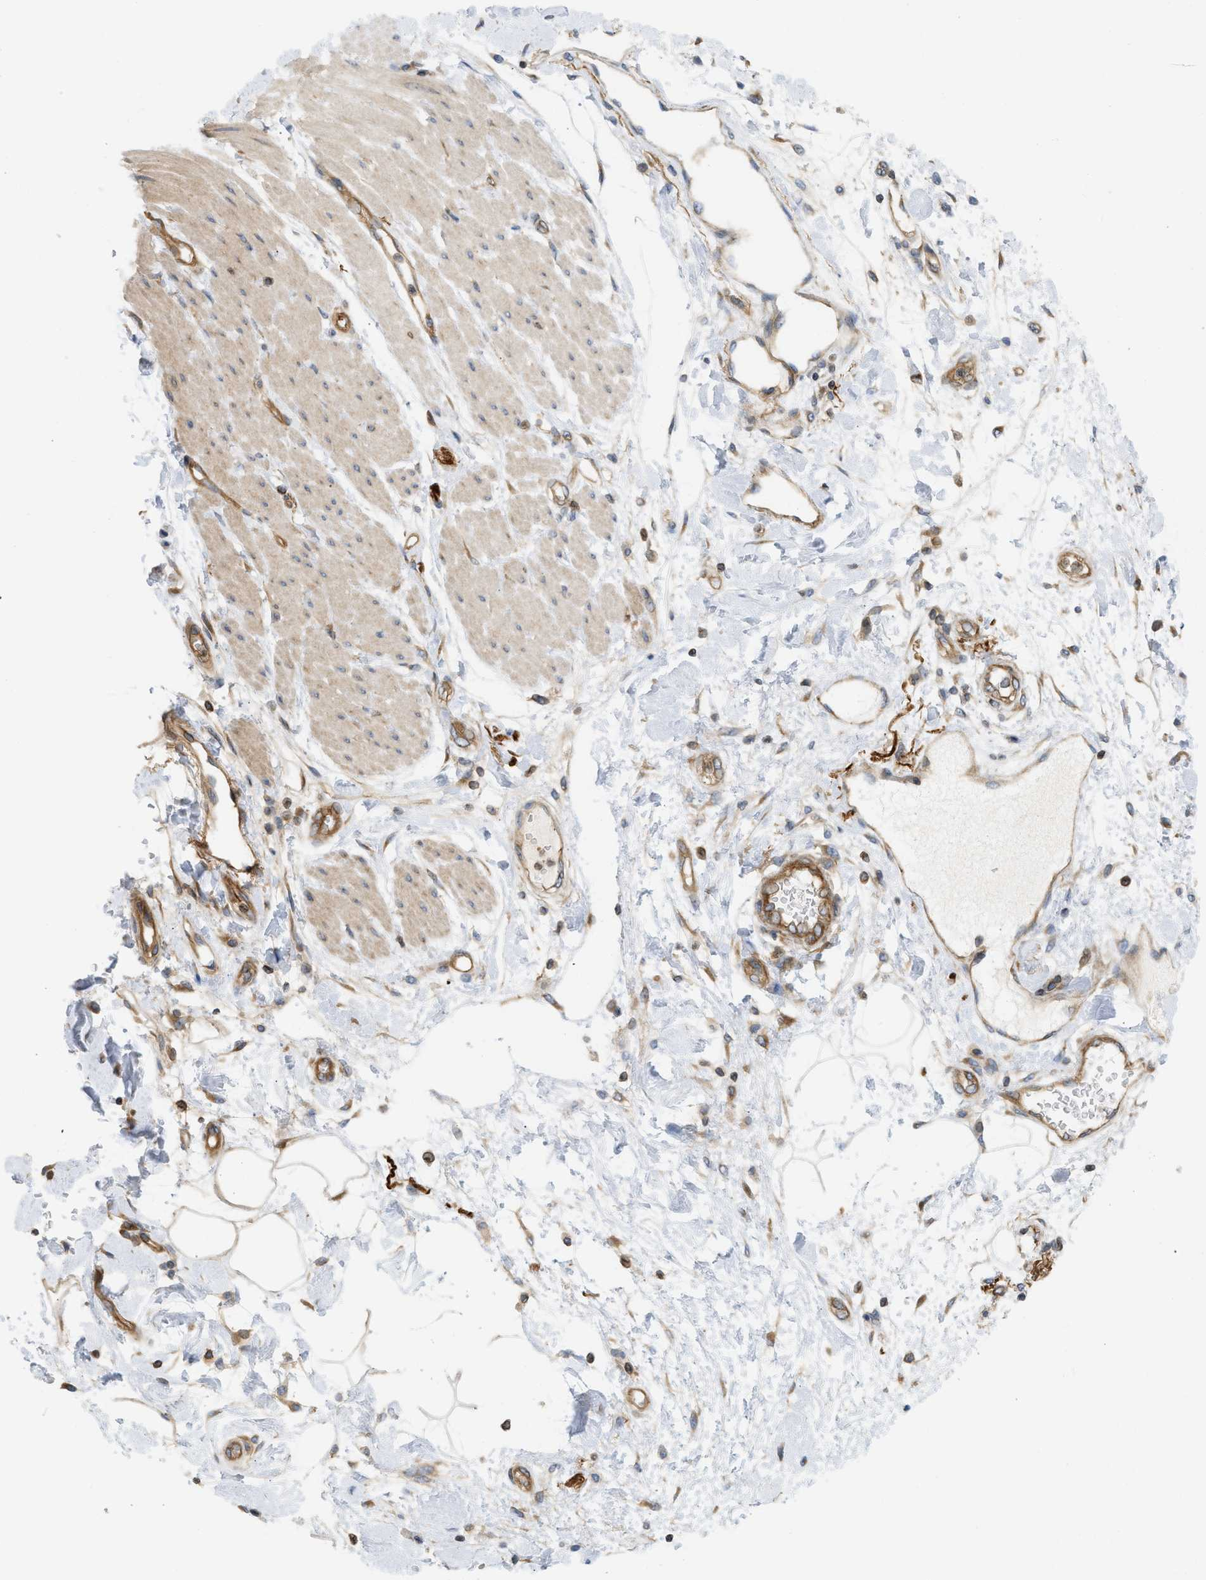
{"staining": {"intensity": "moderate", "quantity": "<25%", "location": "cytoplasmic/membranous"}, "tissue": "adipose tissue", "cell_type": "Adipocytes", "image_type": "normal", "snomed": [{"axis": "morphology", "description": "Normal tissue, NOS"}, {"axis": "morphology", "description": "Adenocarcinoma, NOS"}, {"axis": "topography", "description": "Duodenum"}, {"axis": "topography", "description": "Peripheral nerve tissue"}], "caption": "Approximately <25% of adipocytes in unremarkable adipose tissue reveal moderate cytoplasmic/membranous protein positivity as visualized by brown immunohistochemical staining.", "gene": "STRN", "patient": {"sex": "female", "age": 60}}